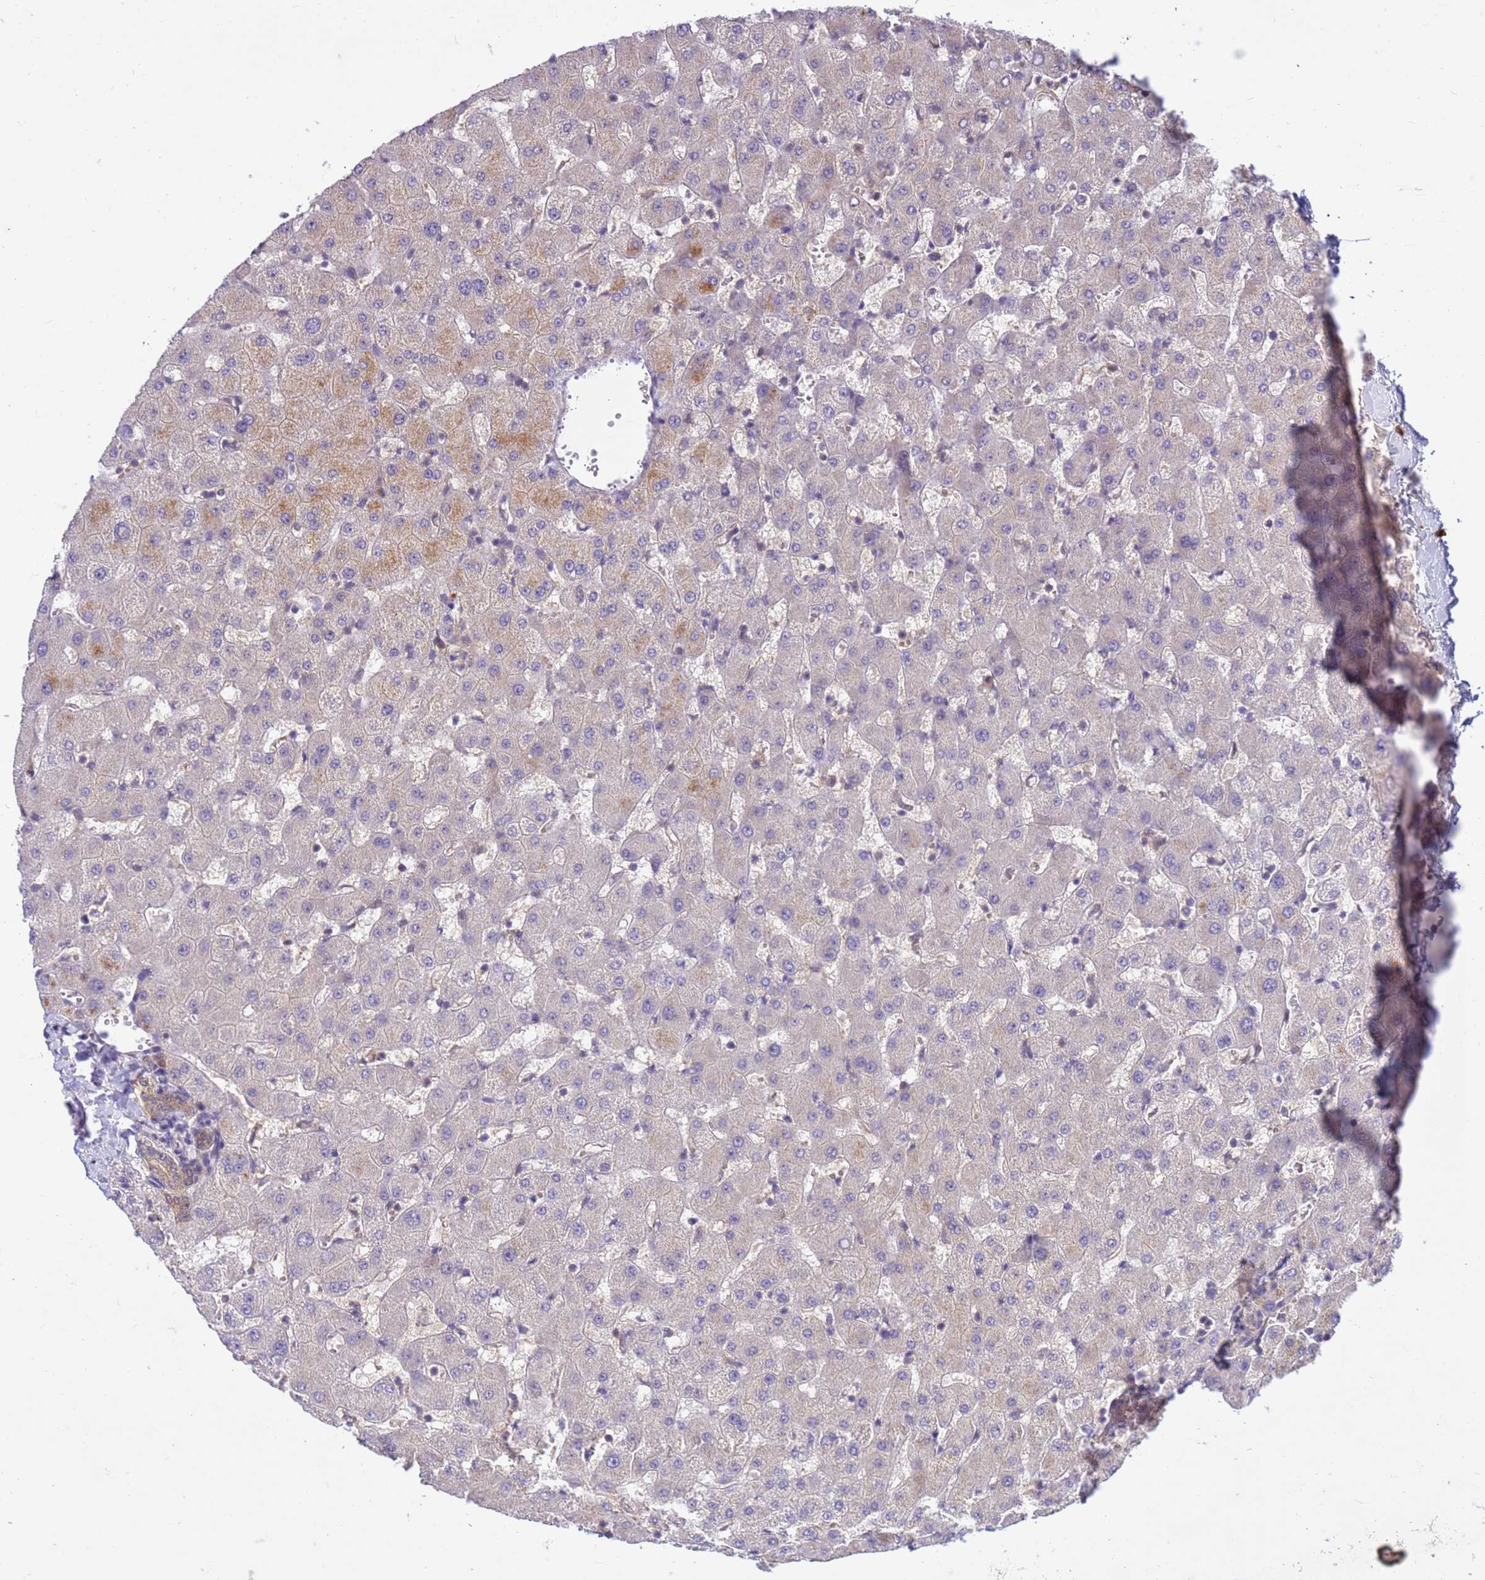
{"staining": {"intensity": "weak", "quantity": ">75%", "location": "cytoplasmic/membranous"}, "tissue": "liver", "cell_type": "Cholangiocytes", "image_type": "normal", "snomed": [{"axis": "morphology", "description": "Normal tissue, NOS"}, {"axis": "topography", "description": "Liver"}], "caption": "Immunohistochemical staining of normal liver displays weak cytoplasmic/membranous protein expression in approximately >75% of cholangiocytes. The staining was performed using DAB, with brown indicating positive protein expression. Nuclei are stained blue with hematoxylin.", "gene": "NPEPPS", "patient": {"sex": "female", "age": 63}}